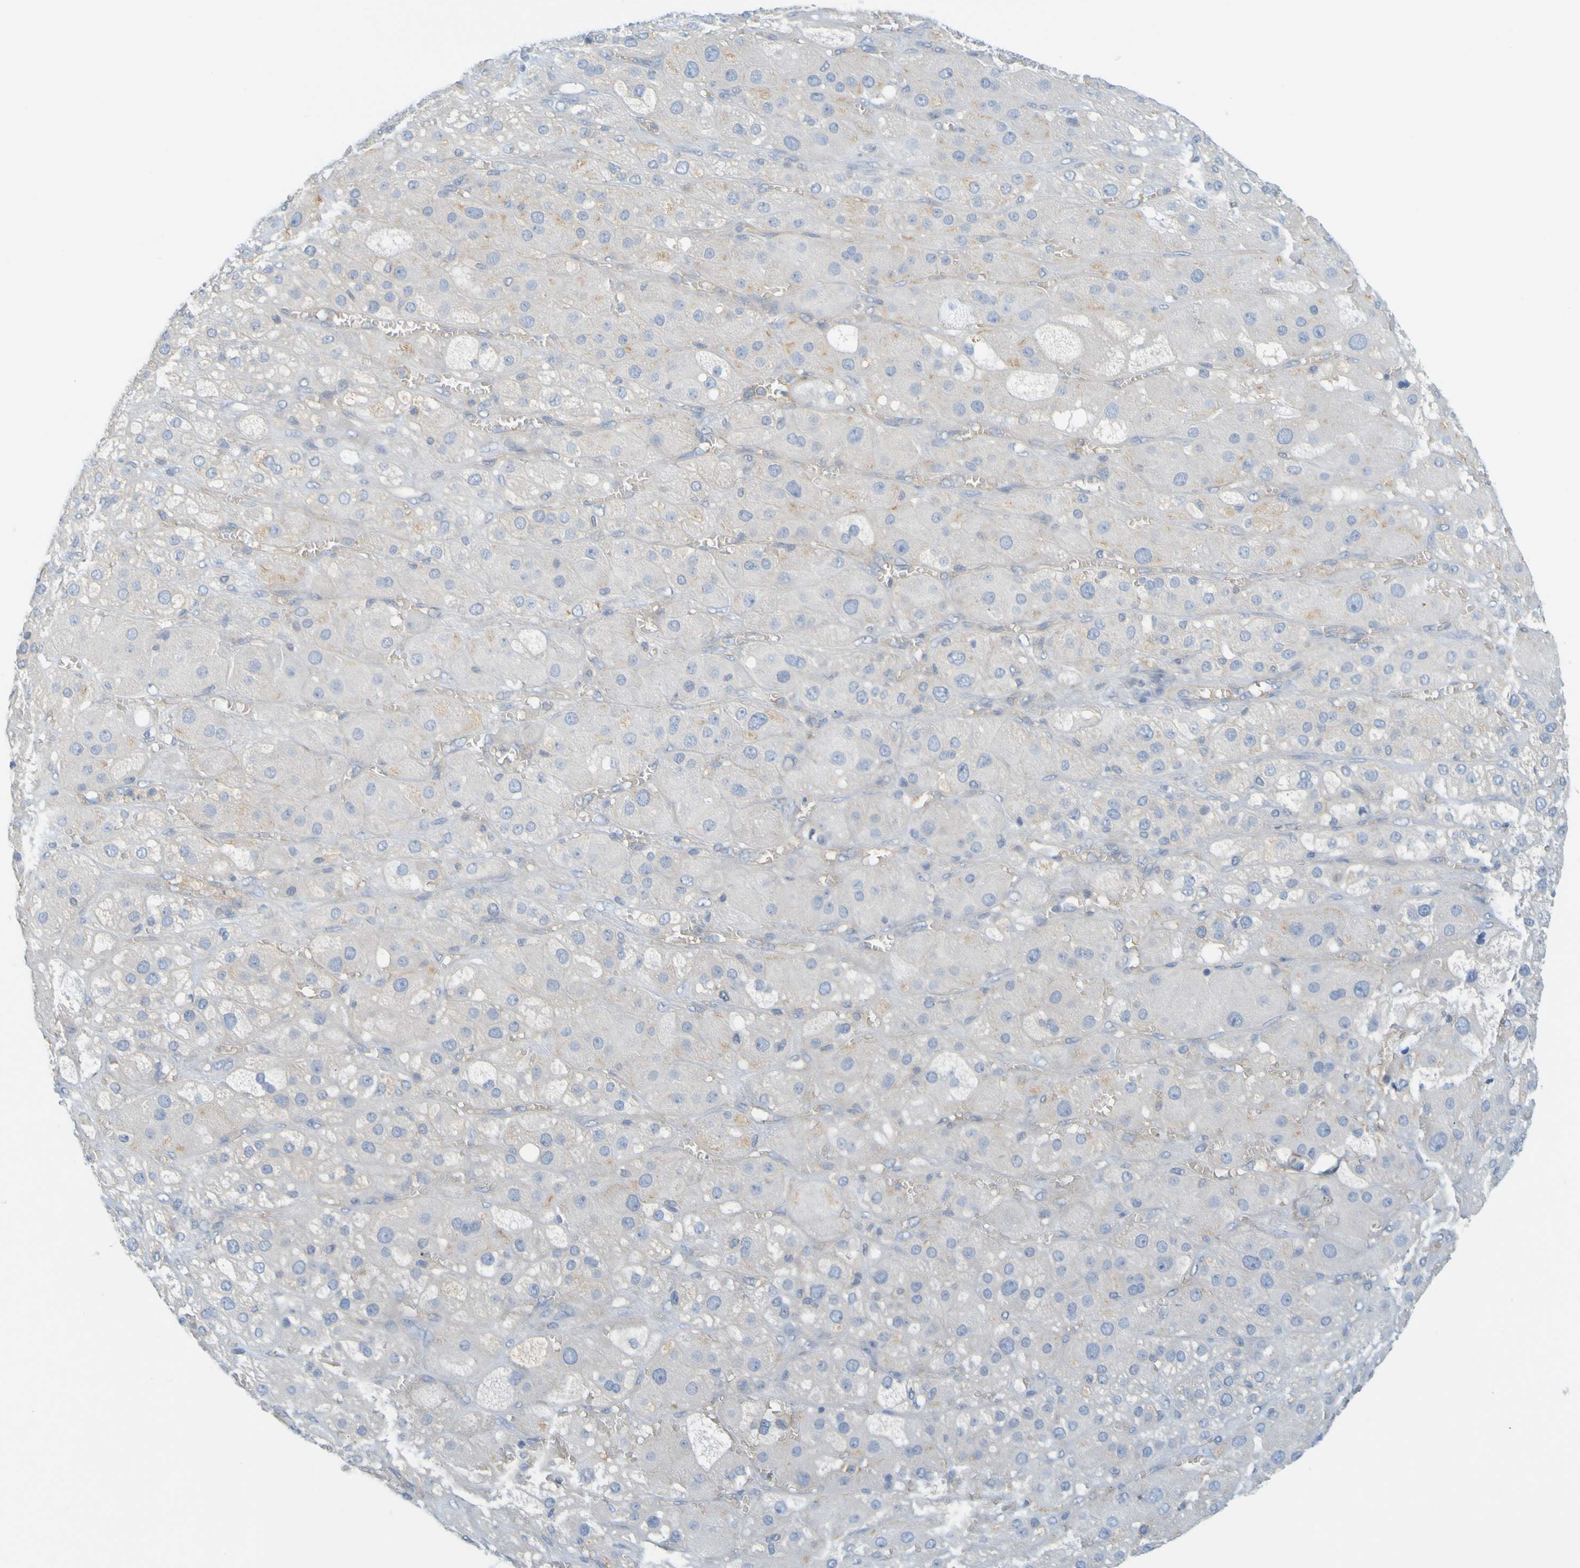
{"staining": {"intensity": "moderate", "quantity": "<25%", "location": "cytoplasmic/membranous"}, "tissue": "adrenal gland", "cell_type": "Glandular cells", "image_type": "normal", "snomed": [{"axis": "morphology", "description": "Normal tissue, NOS"}, {"axis": "topography", "description": "Adrenal gland"}], "caption": "Approximately <25% of glandular cells in benign human adrenal gland reveal moderate cytoplasmic/membranous protein expression as visualized by brown immunohistochemical staining.", "gene": "APPL1", "patient": {"sex": "female", "age": 47}}